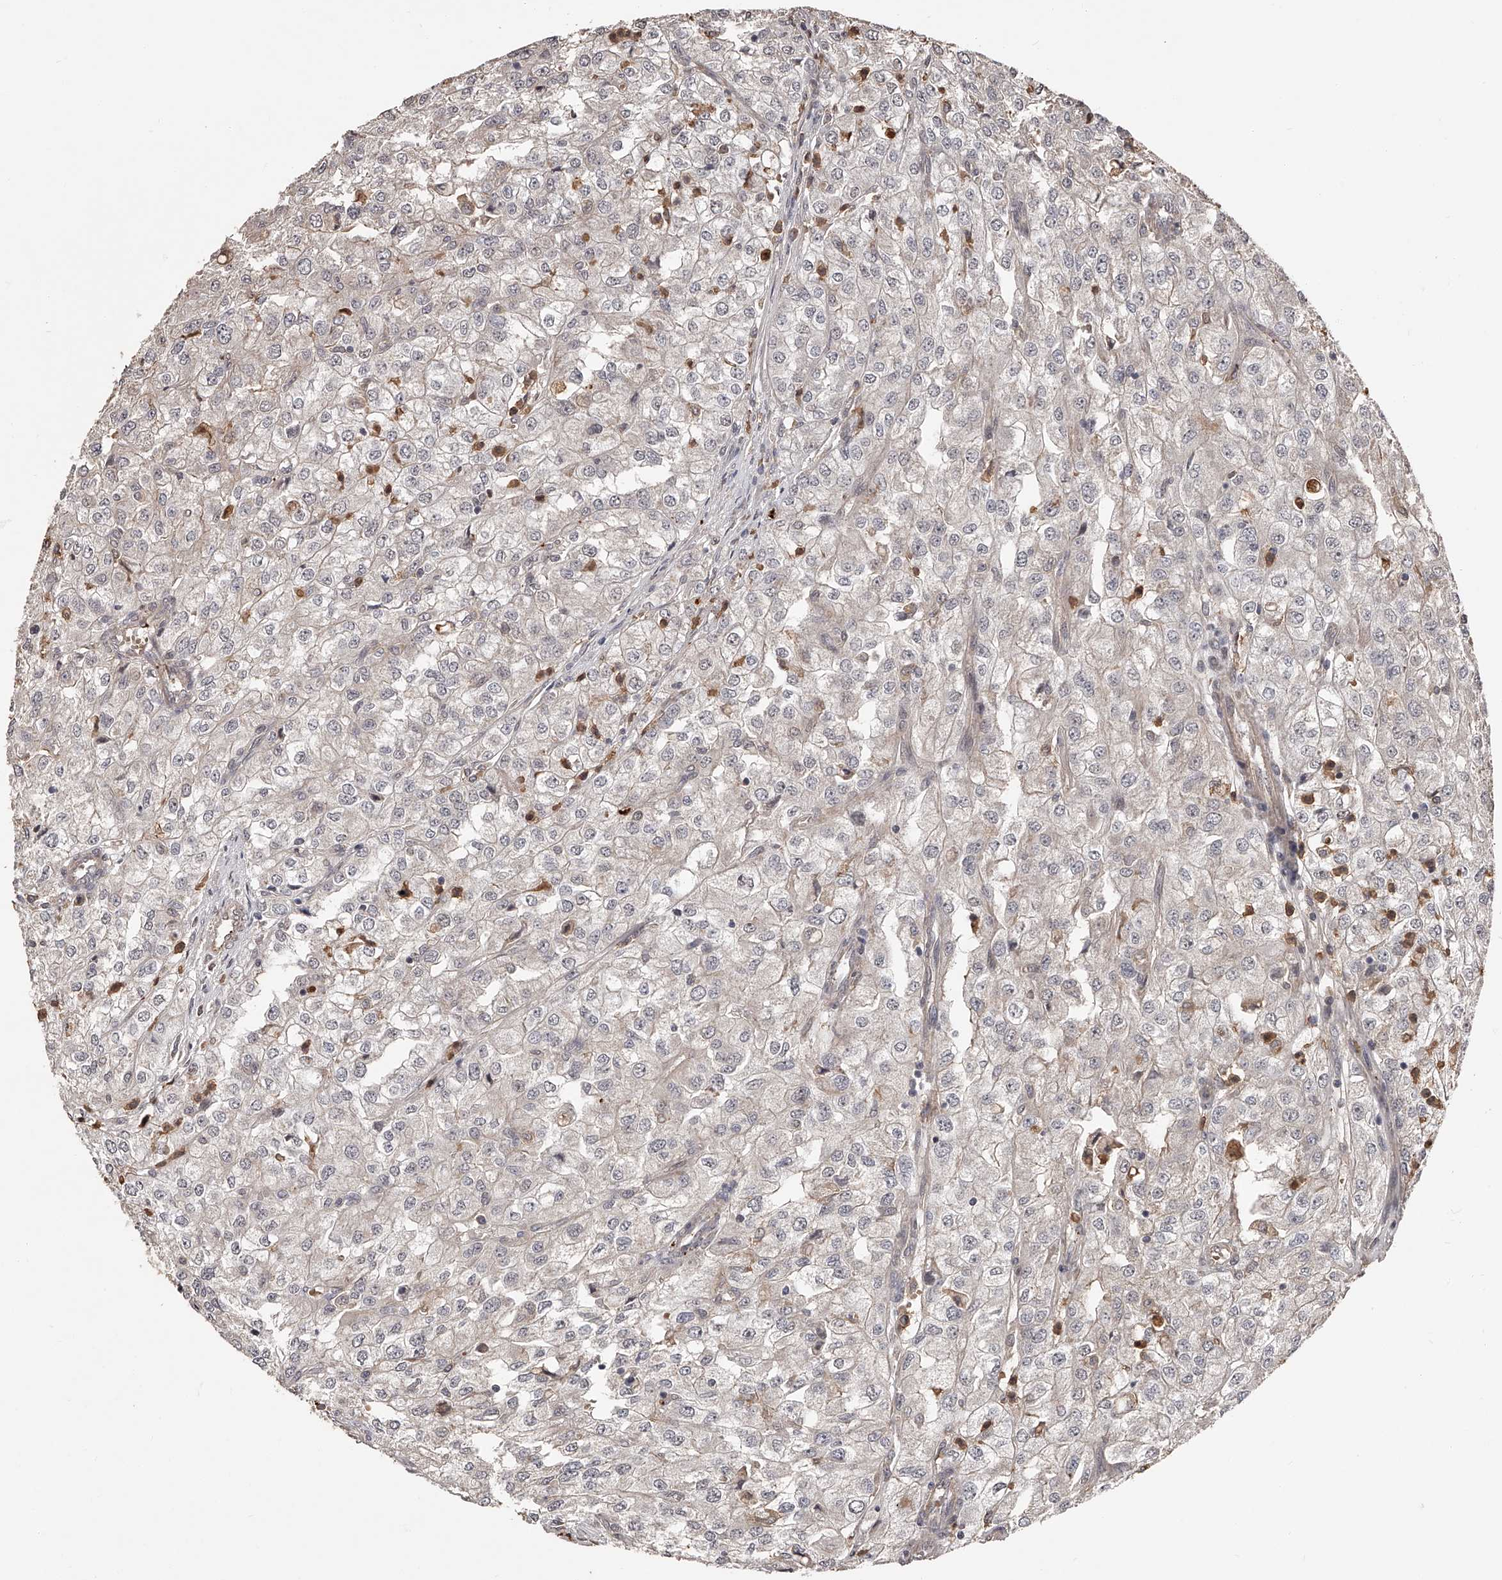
{"staining": {"intensity": "negative", "quantity": "none", "location": "none"}, "tissue": "renal cancer", "cell_type": "Tumor cells", "image_type": "cancer", "snomed": [{"axis": "morphology", "description": "Adenocarcinoma, NOS"}, {"axis": "topography", "description": "Kidney"}], "caption": "Micrograph shows no significant protein staining in tumor cells of renal cancer (adenocarcinoma).", "gene": "URGCP", "patient": {"sex": "female", "age": 54}}